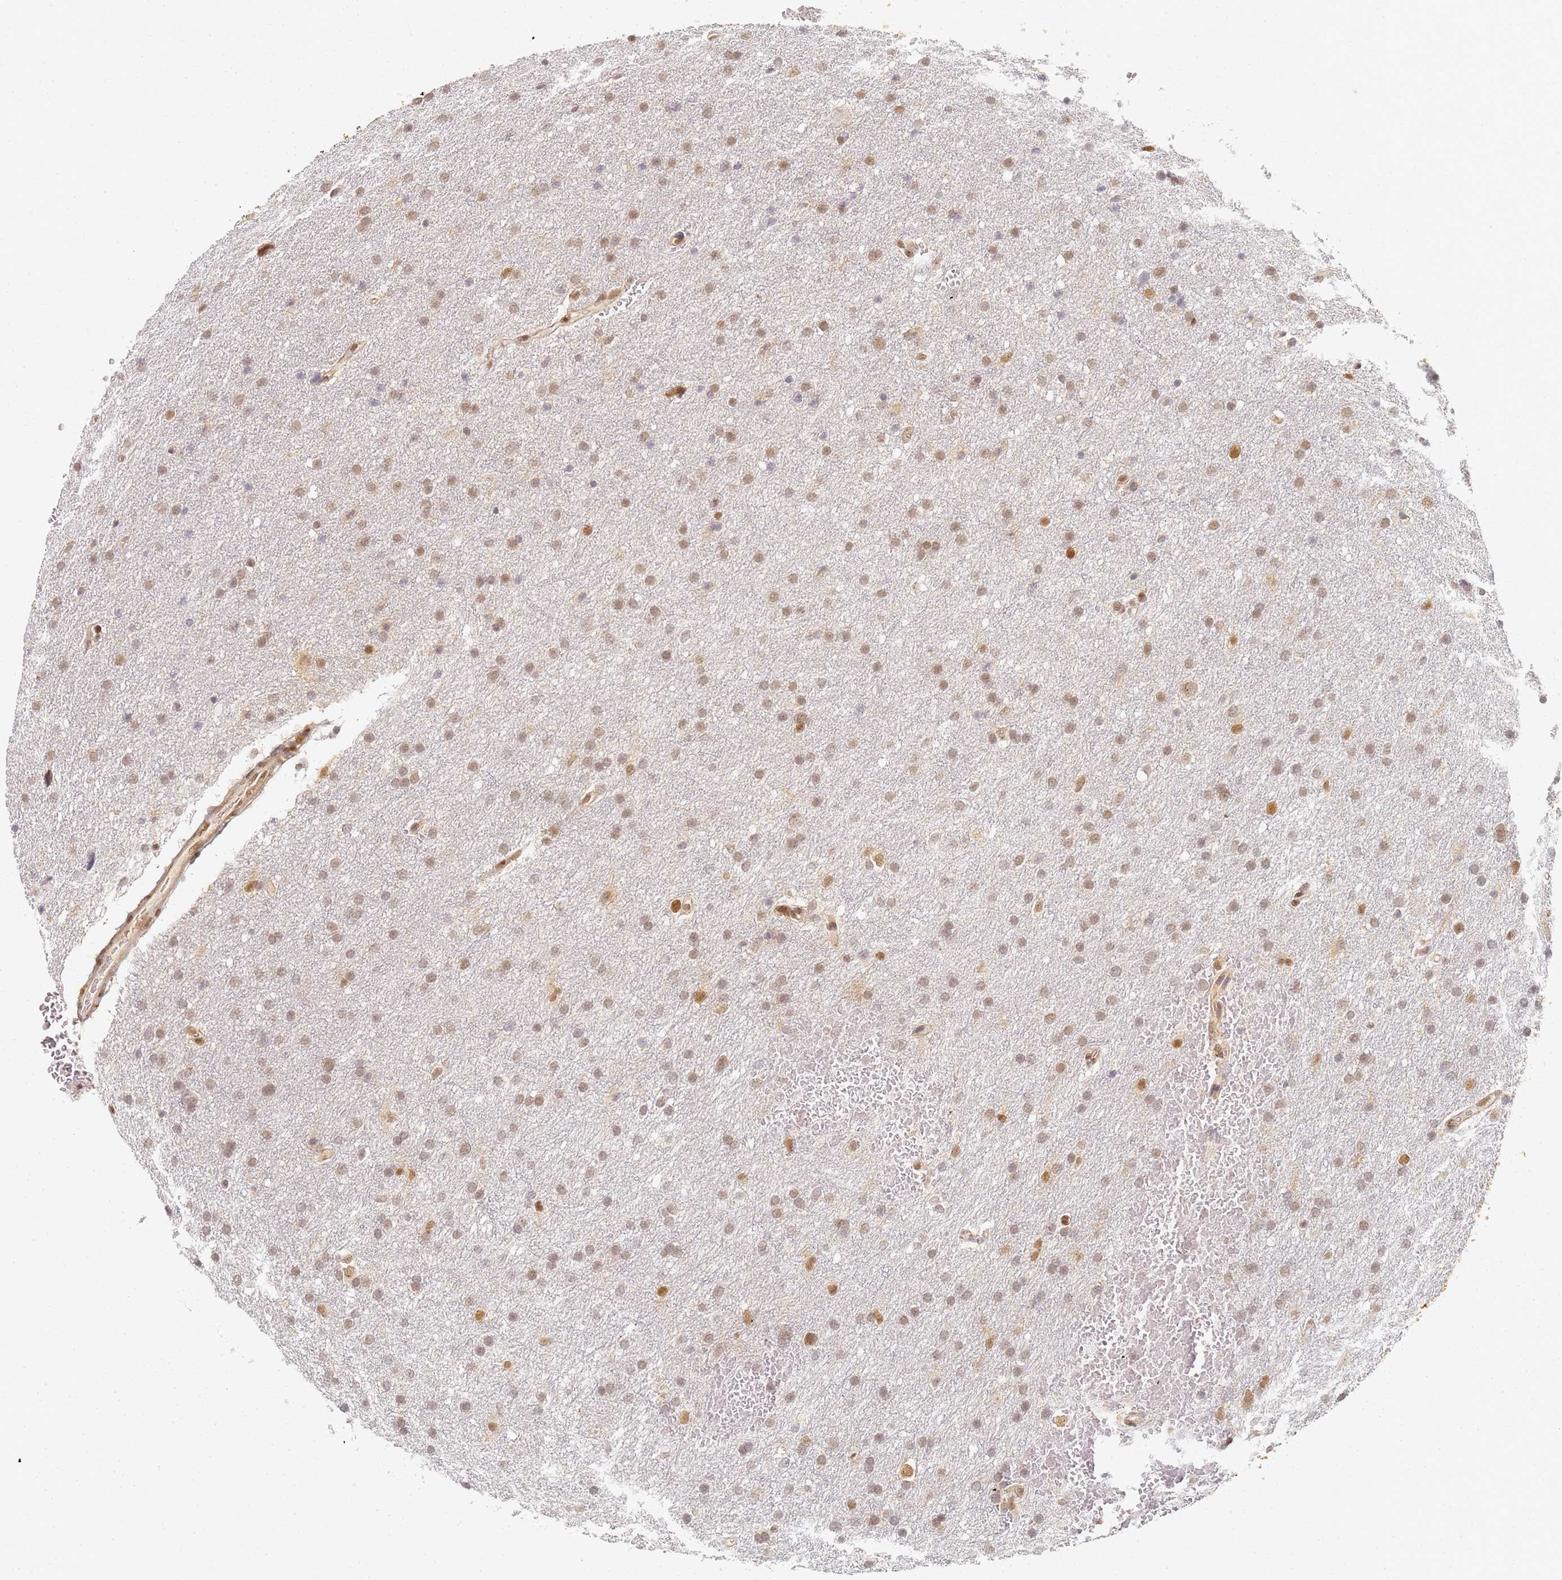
{"staining": {"intensity": "moderate", "quantity": ">75%", "location": "nuclear"}, "tissue": "glioma", "cell_type": "Tumor cells", "image_type": "cancer", "snomed": [{"axis": "morphology", "description": "Glioma, malignant, High grade"}, {"axis": "topography", "description": "Cerebral cortex"}], "caption": "Human malignant glioma (high-grade) stained with a protein marker shows moderate staining in tumor cells.", "gene": "HMCES", "patient": {"sex": "female", "age": 36}}